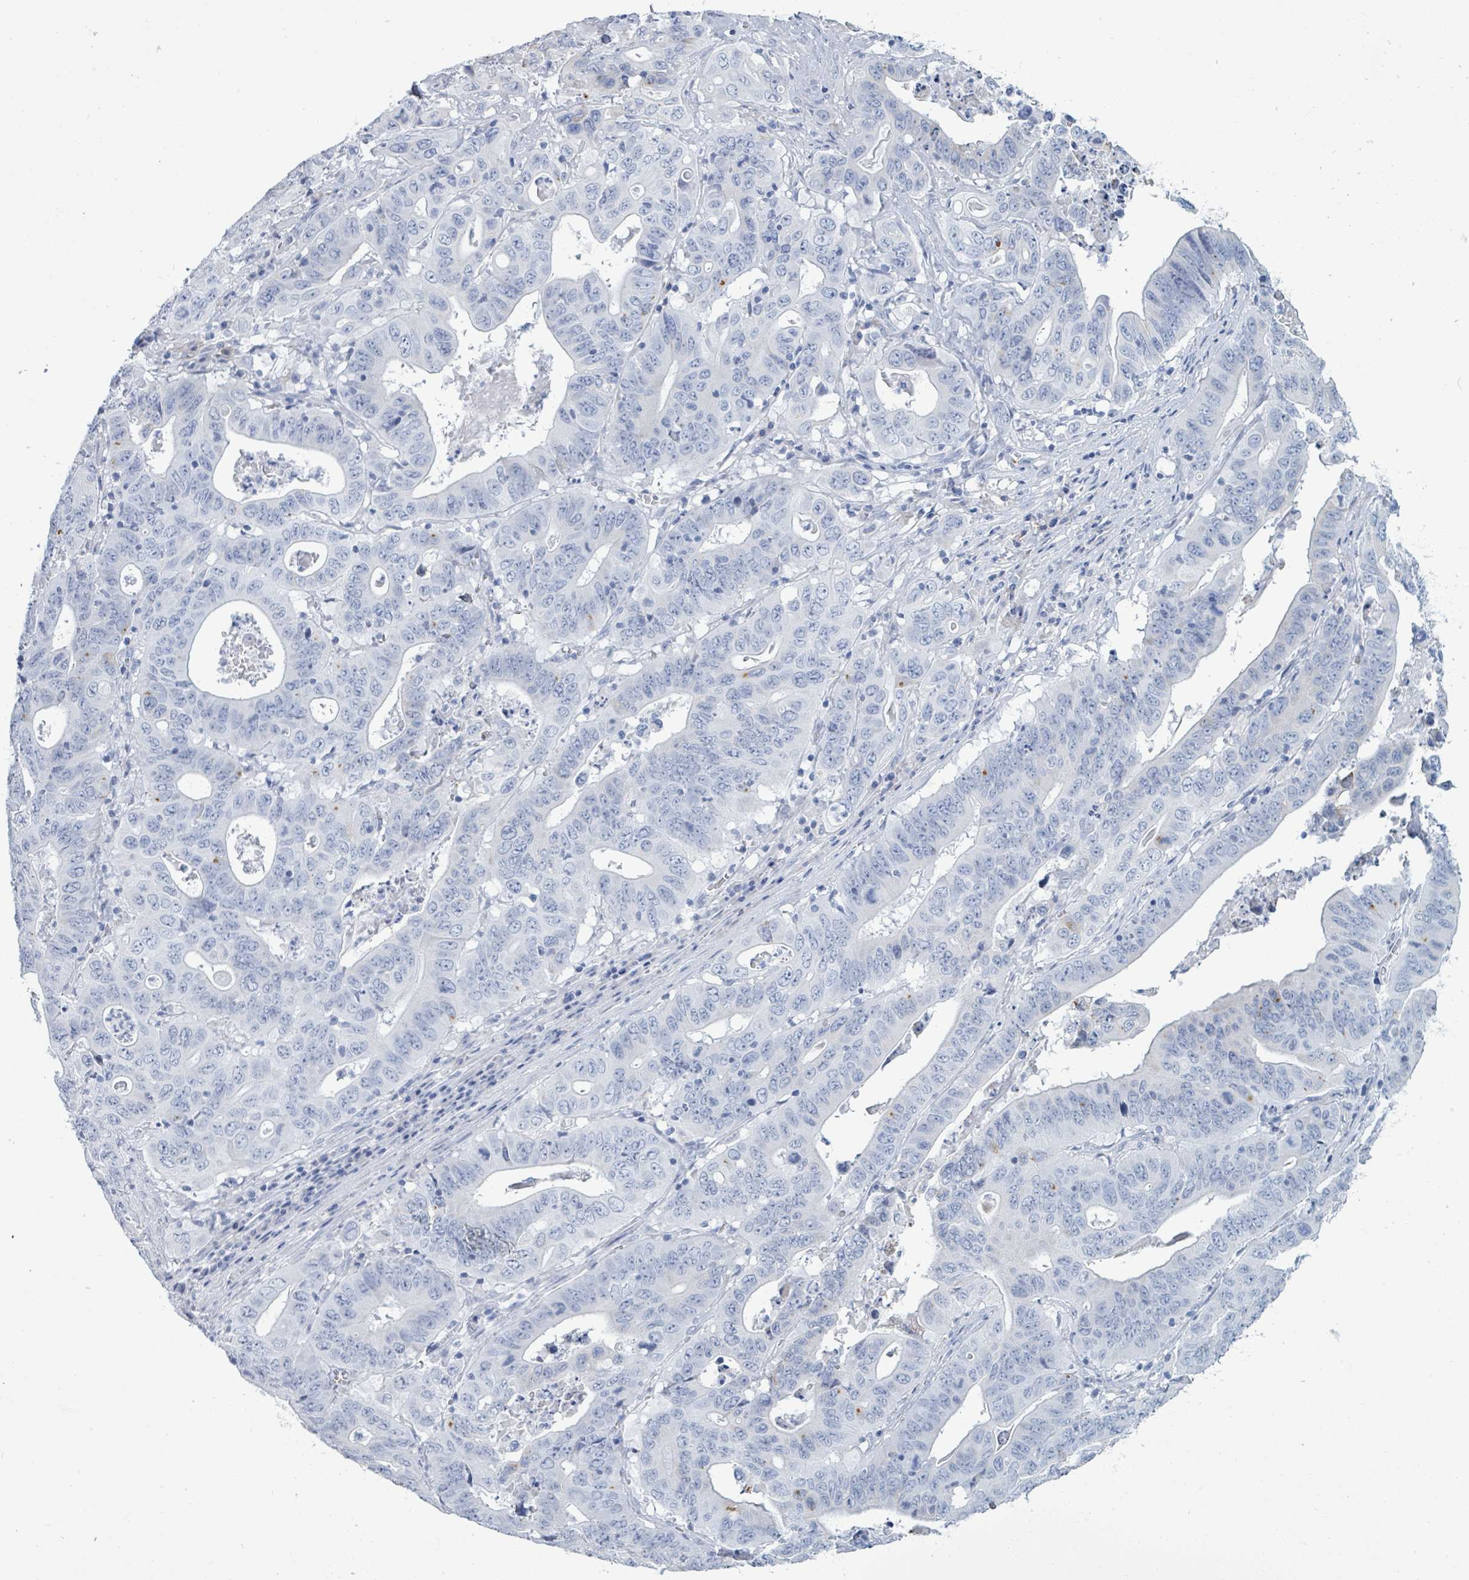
{"staining": {"intensity": "negative", "quantity": "none", "location": "none"}, "tissue": "lung cancer", "cell_type": "Tumor cells", "image_type": "cancer", "snomed": [{"axis": "morphology", "description": "Adenocarcinoma, NOS"}, {"axis": "topography", "description": "Lung"}], "caption": "A histopathology image of human adenocarcinoma (lung) is negative for staining in tumor cells. Brightfield microscopy of immunohistochemistry stained with DAB (brown) and hematoxylin (blue), captured at high magnification.", "gene": "PGA3", "patient": {"sex": "female", "age": 60}}